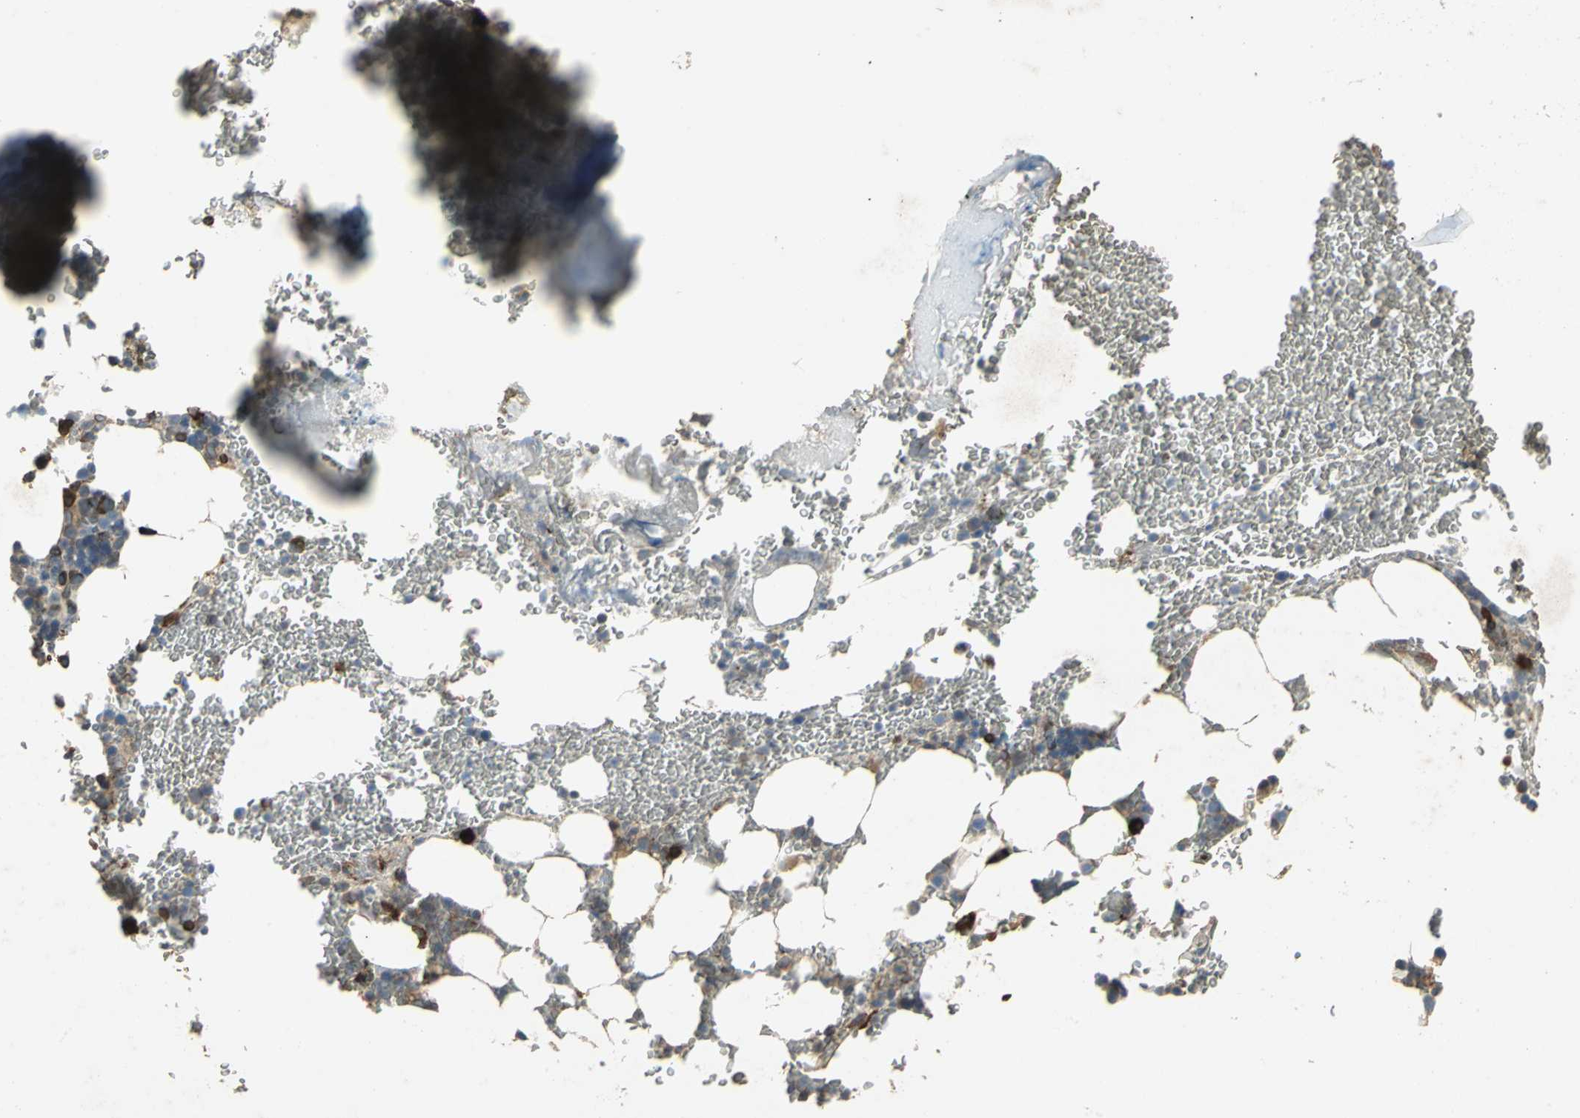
{"staining": {"intensity": "moderate", "quantity": "25%-75%", "location": "cytoplasmic/membranous"}, "tissue": "bone marrow", "cell_type": "Hematopoietic cells", "image_type": "normal", "snomed": [{"axis": "morphology", "description": "Normal tissue, NOS"}, {"axis": "topography", "description": "Bone marrow"}], "caption": "Immunohistochemistry staining of normal bone marrow, which displays medium levels of moderate cytoplasmic/membranous positivity in about 25%-75% of hematopoietic cells indicating moderate cytoplasmic/membranous protein expression. The staining was performed using DAB (brown) for protein detection and nuclei were counterstained in hematoxylin (blue).", "gene": "SYVN1", "patient": {"sex": "female", "age": 73}}